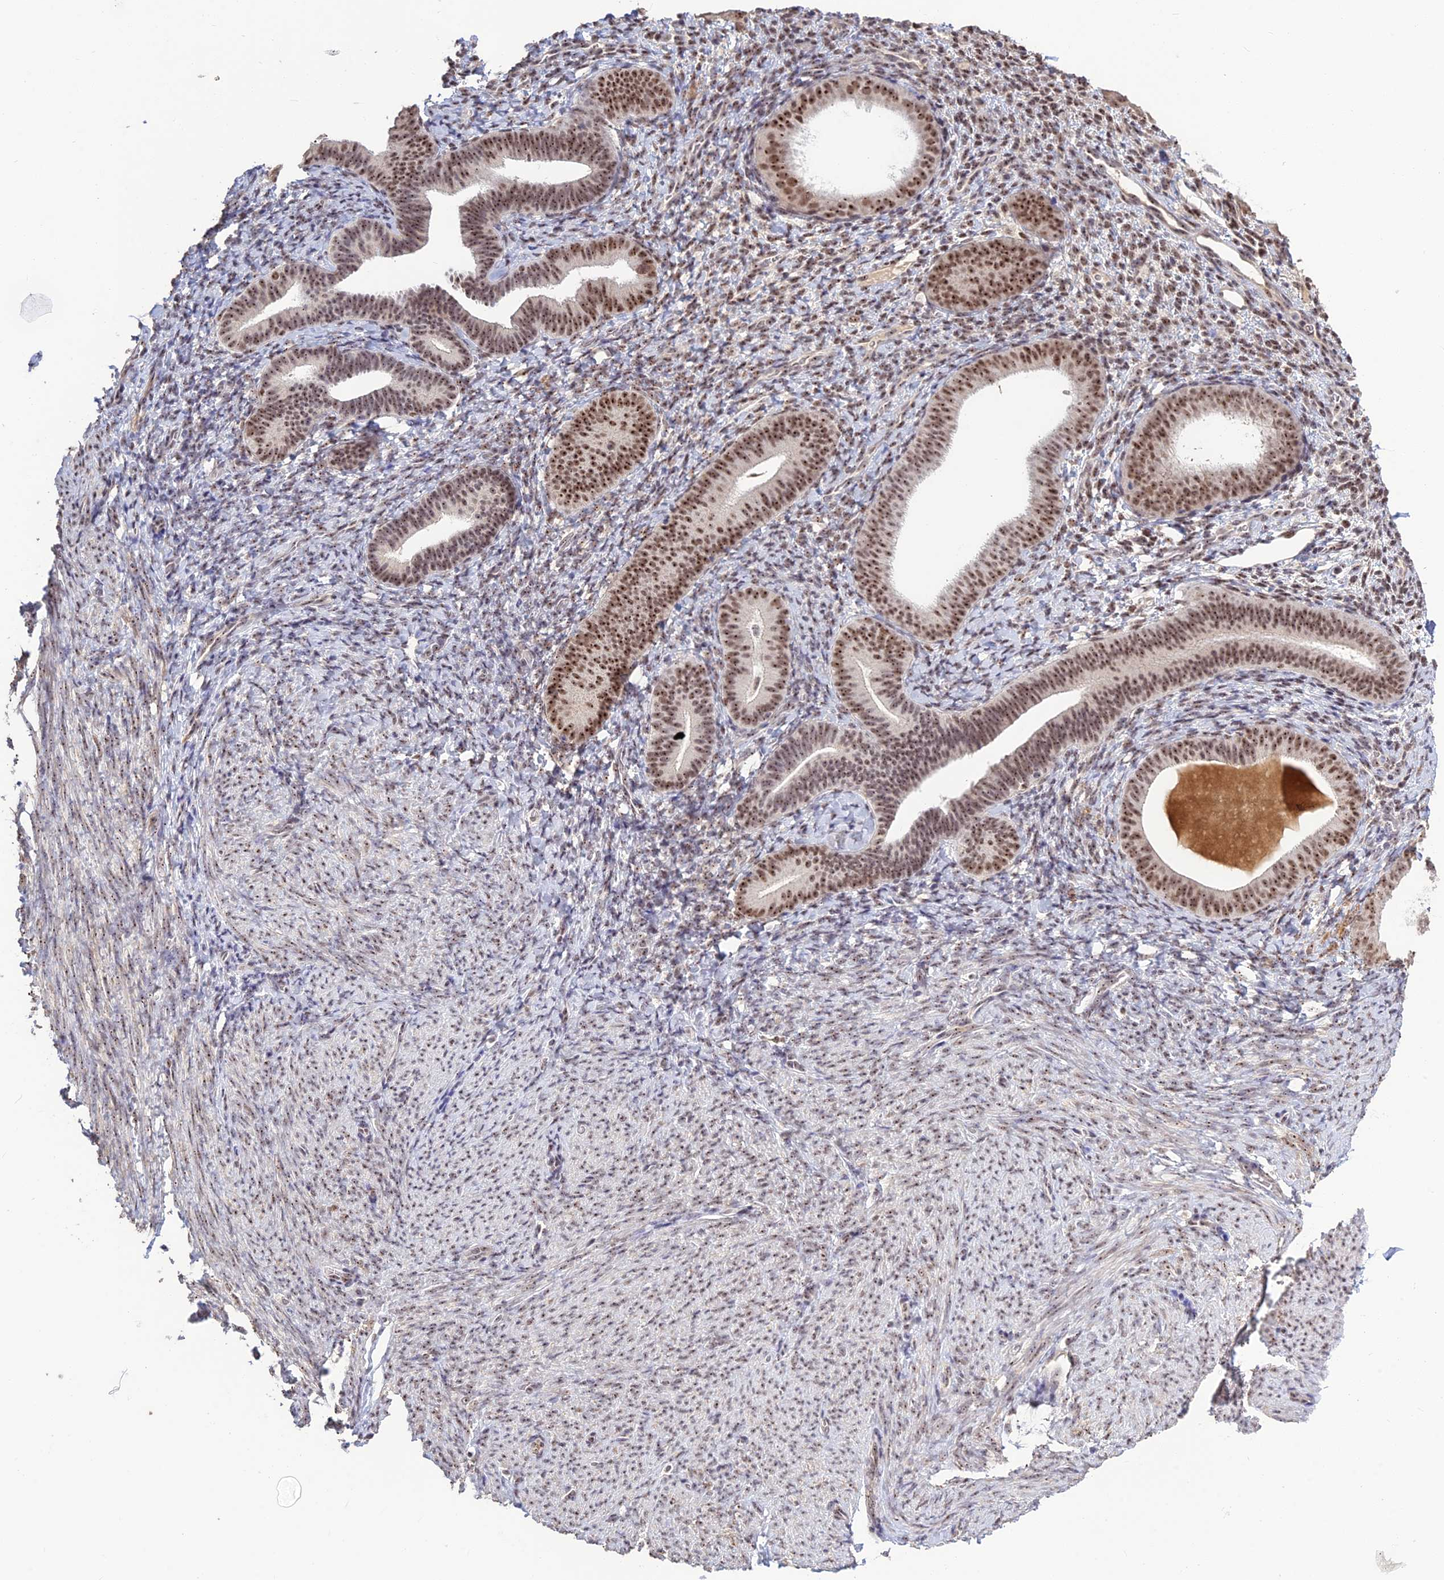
{"staining": {"intensity": "weak", "quantity": "<25%", "location": "nuclear"}, "tissue": "endometrium", "cell_type": "Cells in endometrial stroma", "image_type": "normal", "snomed": [{"axis": "morphology", "description": "Normal tissue, NOS"}, {"axis": "topography", "description": "Endometrium"}], "caption": "This is a micrograph of immunohistochemistry (IHC) staining of unremarkable endometrium, which shows no positivity in cells in endometrial stroma. (DAB (3,3'-diaminobenzidine) immunohistochemistry (IHC) with hematoxylin counter stain).", "gene": "POLR1G", "patient": {"sex": "female", "age": 65}}